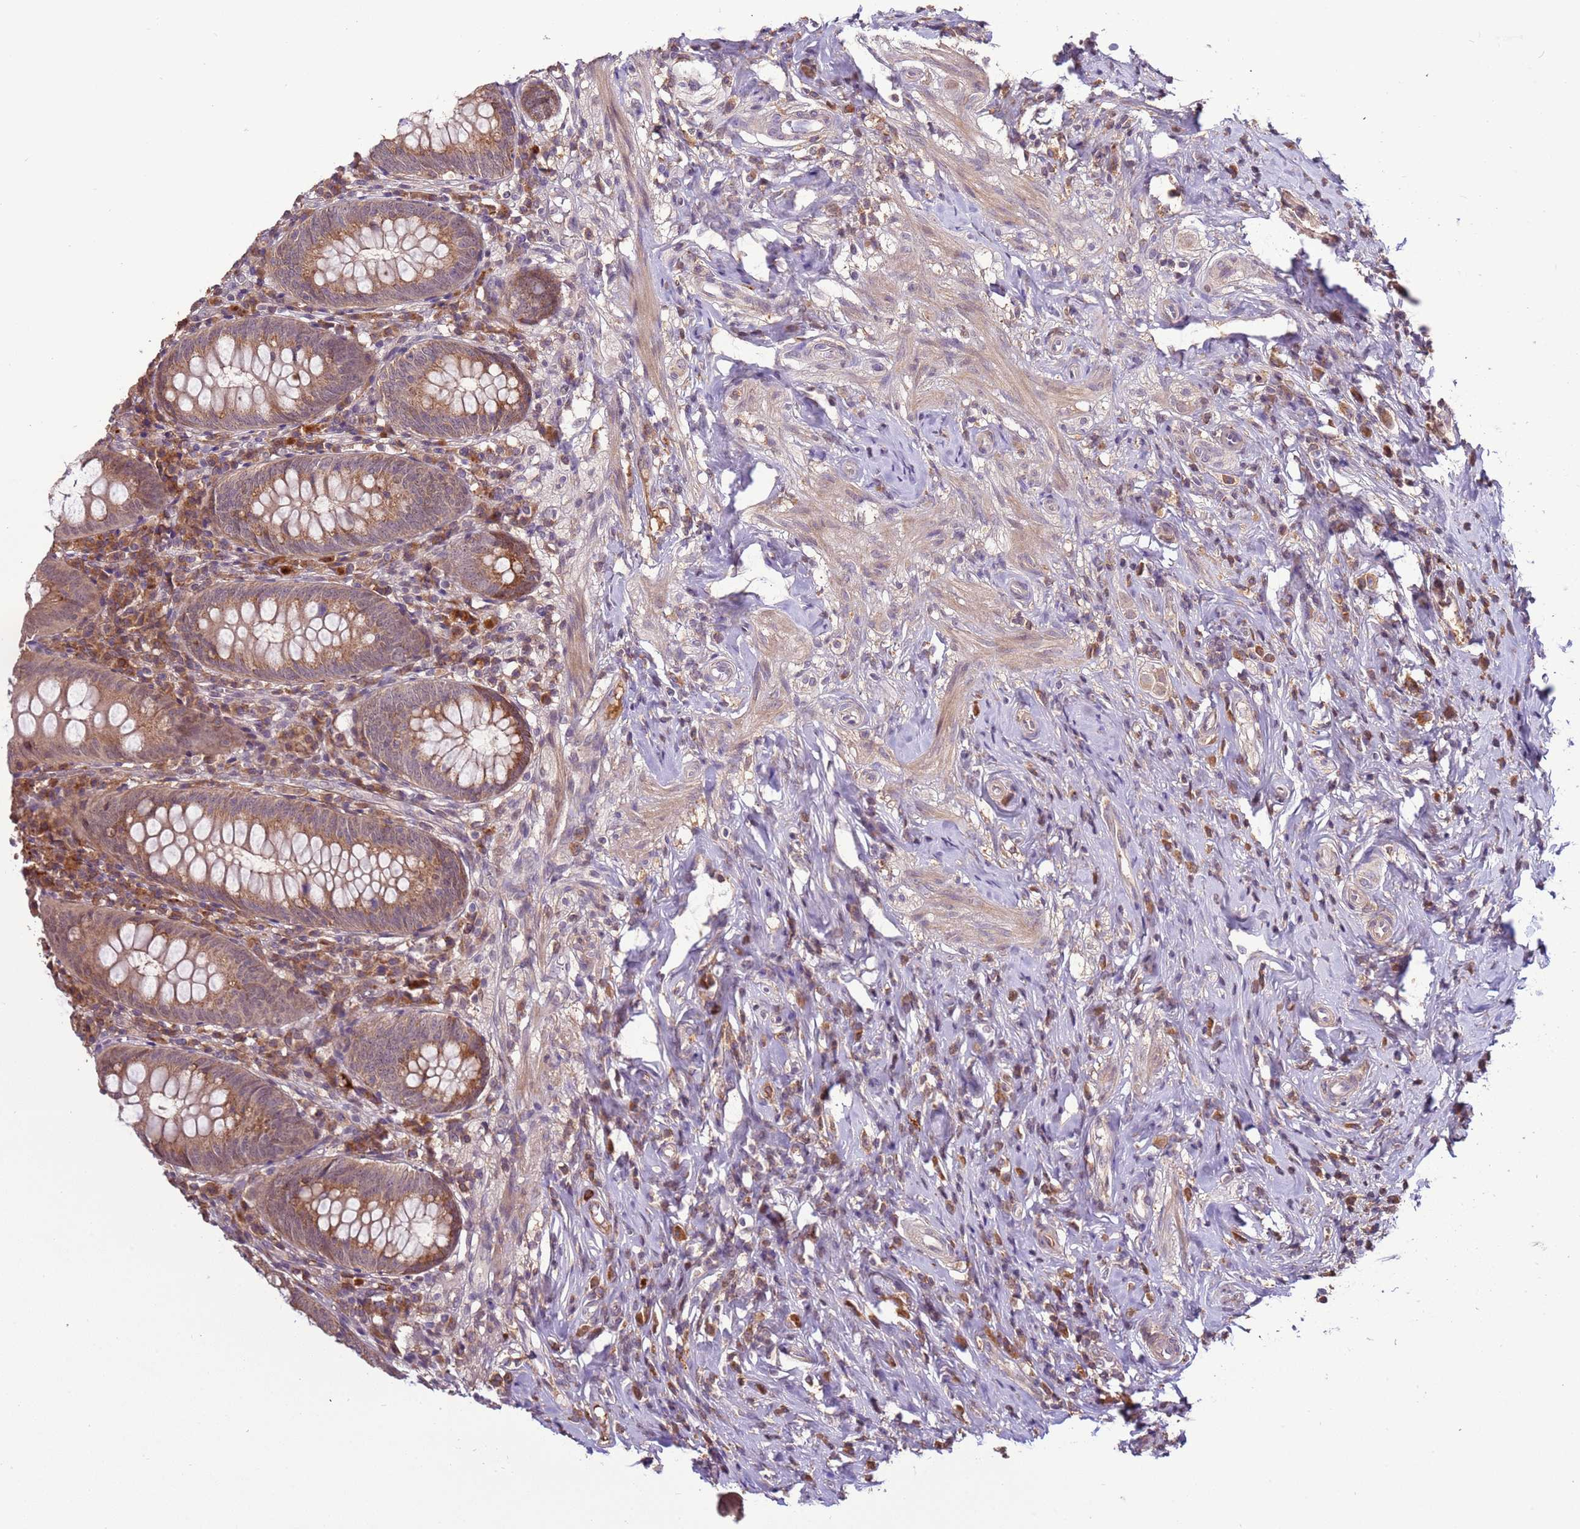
{"staining": {"intensity": "moderate", "quantity": ">75%", "location": "cytoplasmic/membranous"}, "tissue": "appendix", "cell_type": "Glandular cells", "image_type": "normal", "snomed": [{"axis": "morphology", "description": "Normal tissue, NOS"}, {"axis": "topography", "description": "Appendix"}], "caption": "Protein expression analysis of unremarkable appendix demonstrates moderate cytoplasmic/membranous positivity in about >75% of glandular cells. (DAB (3,3'-diaminobenzidine) = brown stain, brightfield microscopy at high magnification).", "gene": "ZNF624", "patient": {"sex": "female", "age": 54}}